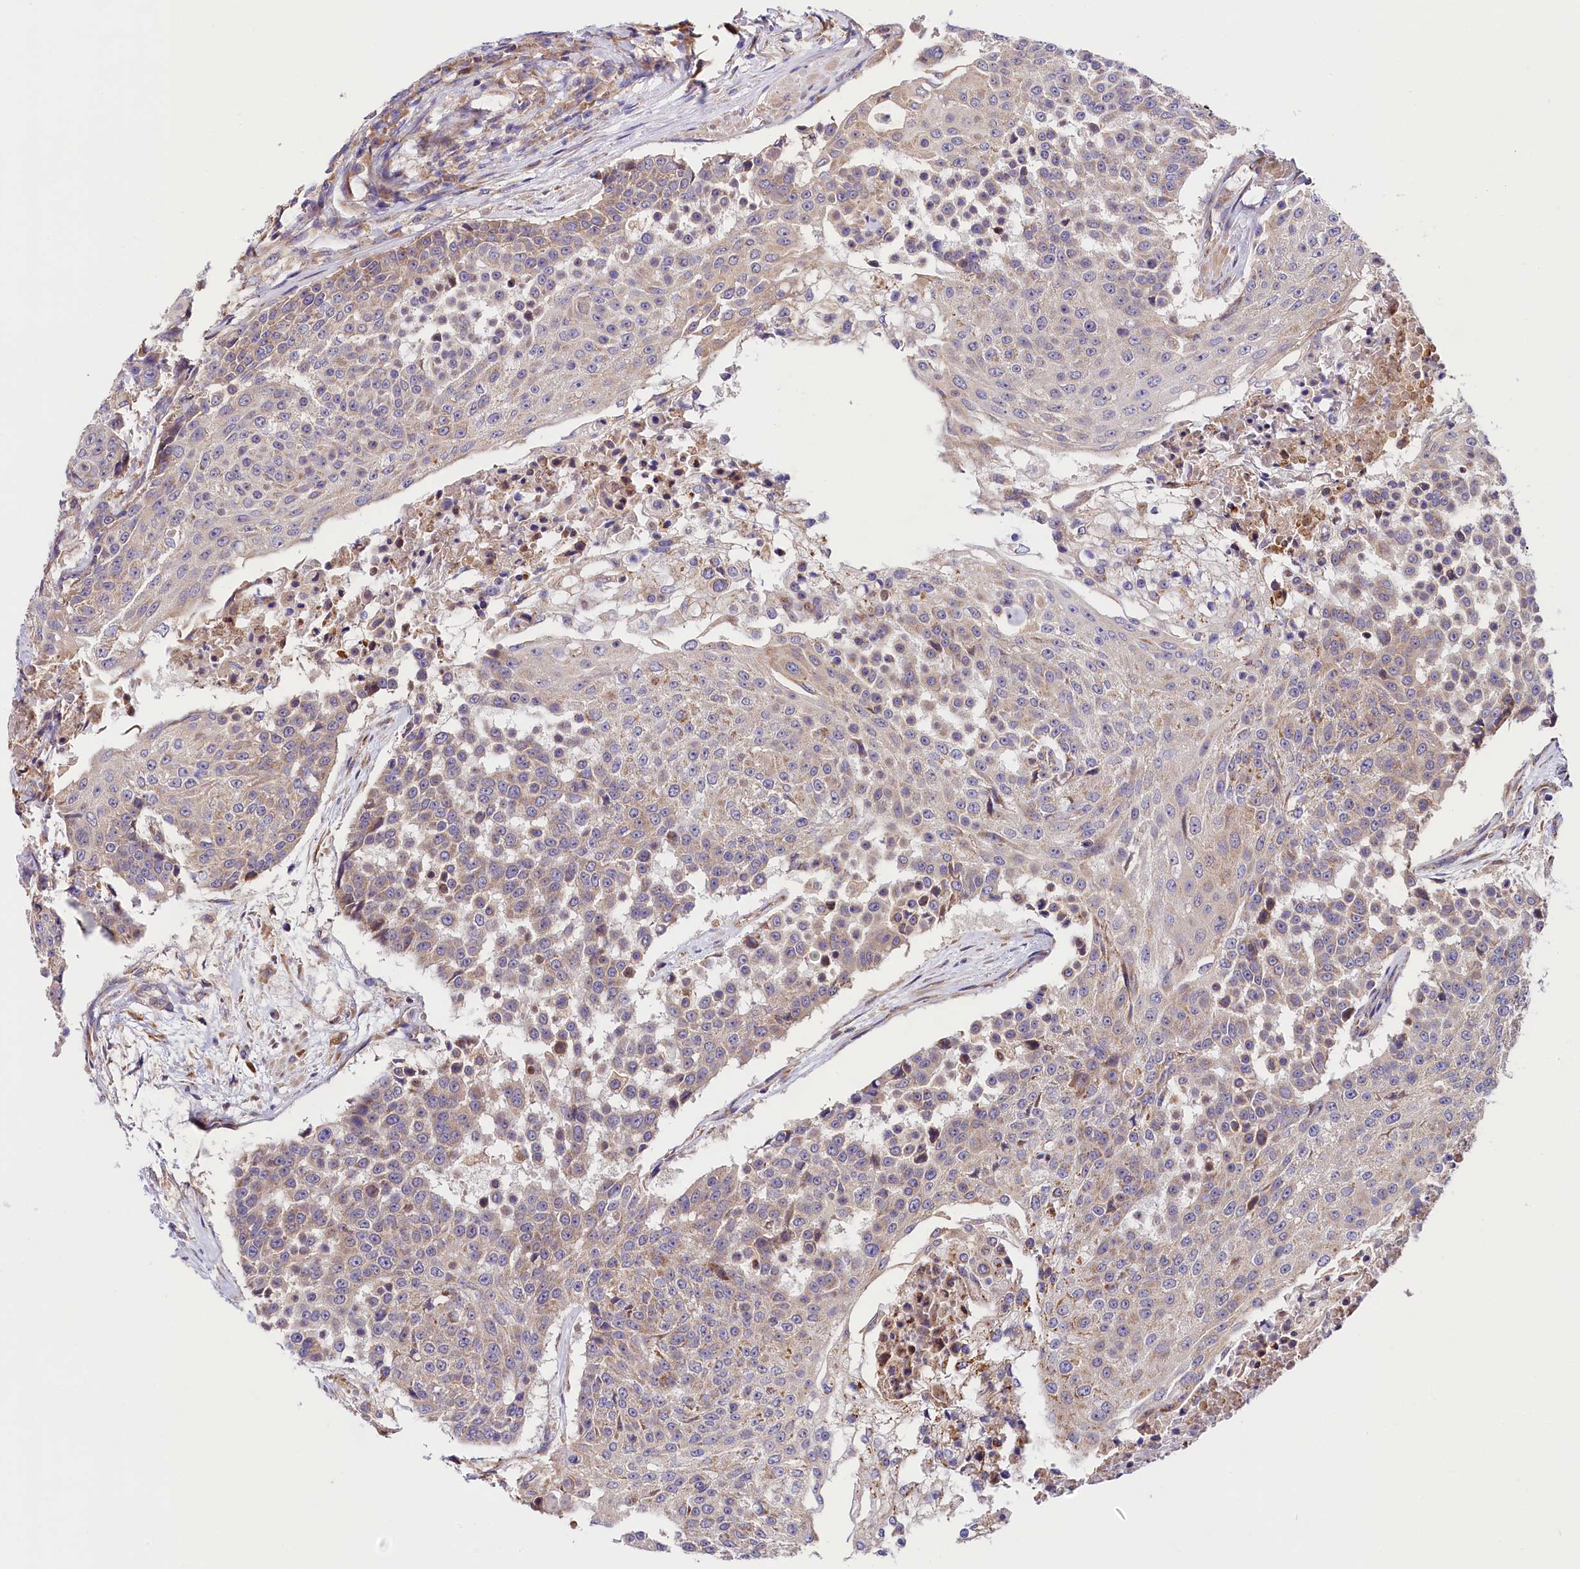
{"staining": {"intensity": "weak", "quantity": "<25%", "location": "cytoplasmic/membranous"}, "tissue": "urothelial cancer", "cell_type": "Tumor cells", "image_type": "cancer", "snomed": [{"axis": "morphology", "description": "Urothelial carcinoma, High grade"}, {"axis": "topography", "description": "Urinary bladder"}], "caption": "Tumor cells show no significant protein staining in urothelial cancer.", "gene": "SPG11", "patient": {"sex": "female", "age": 63}}